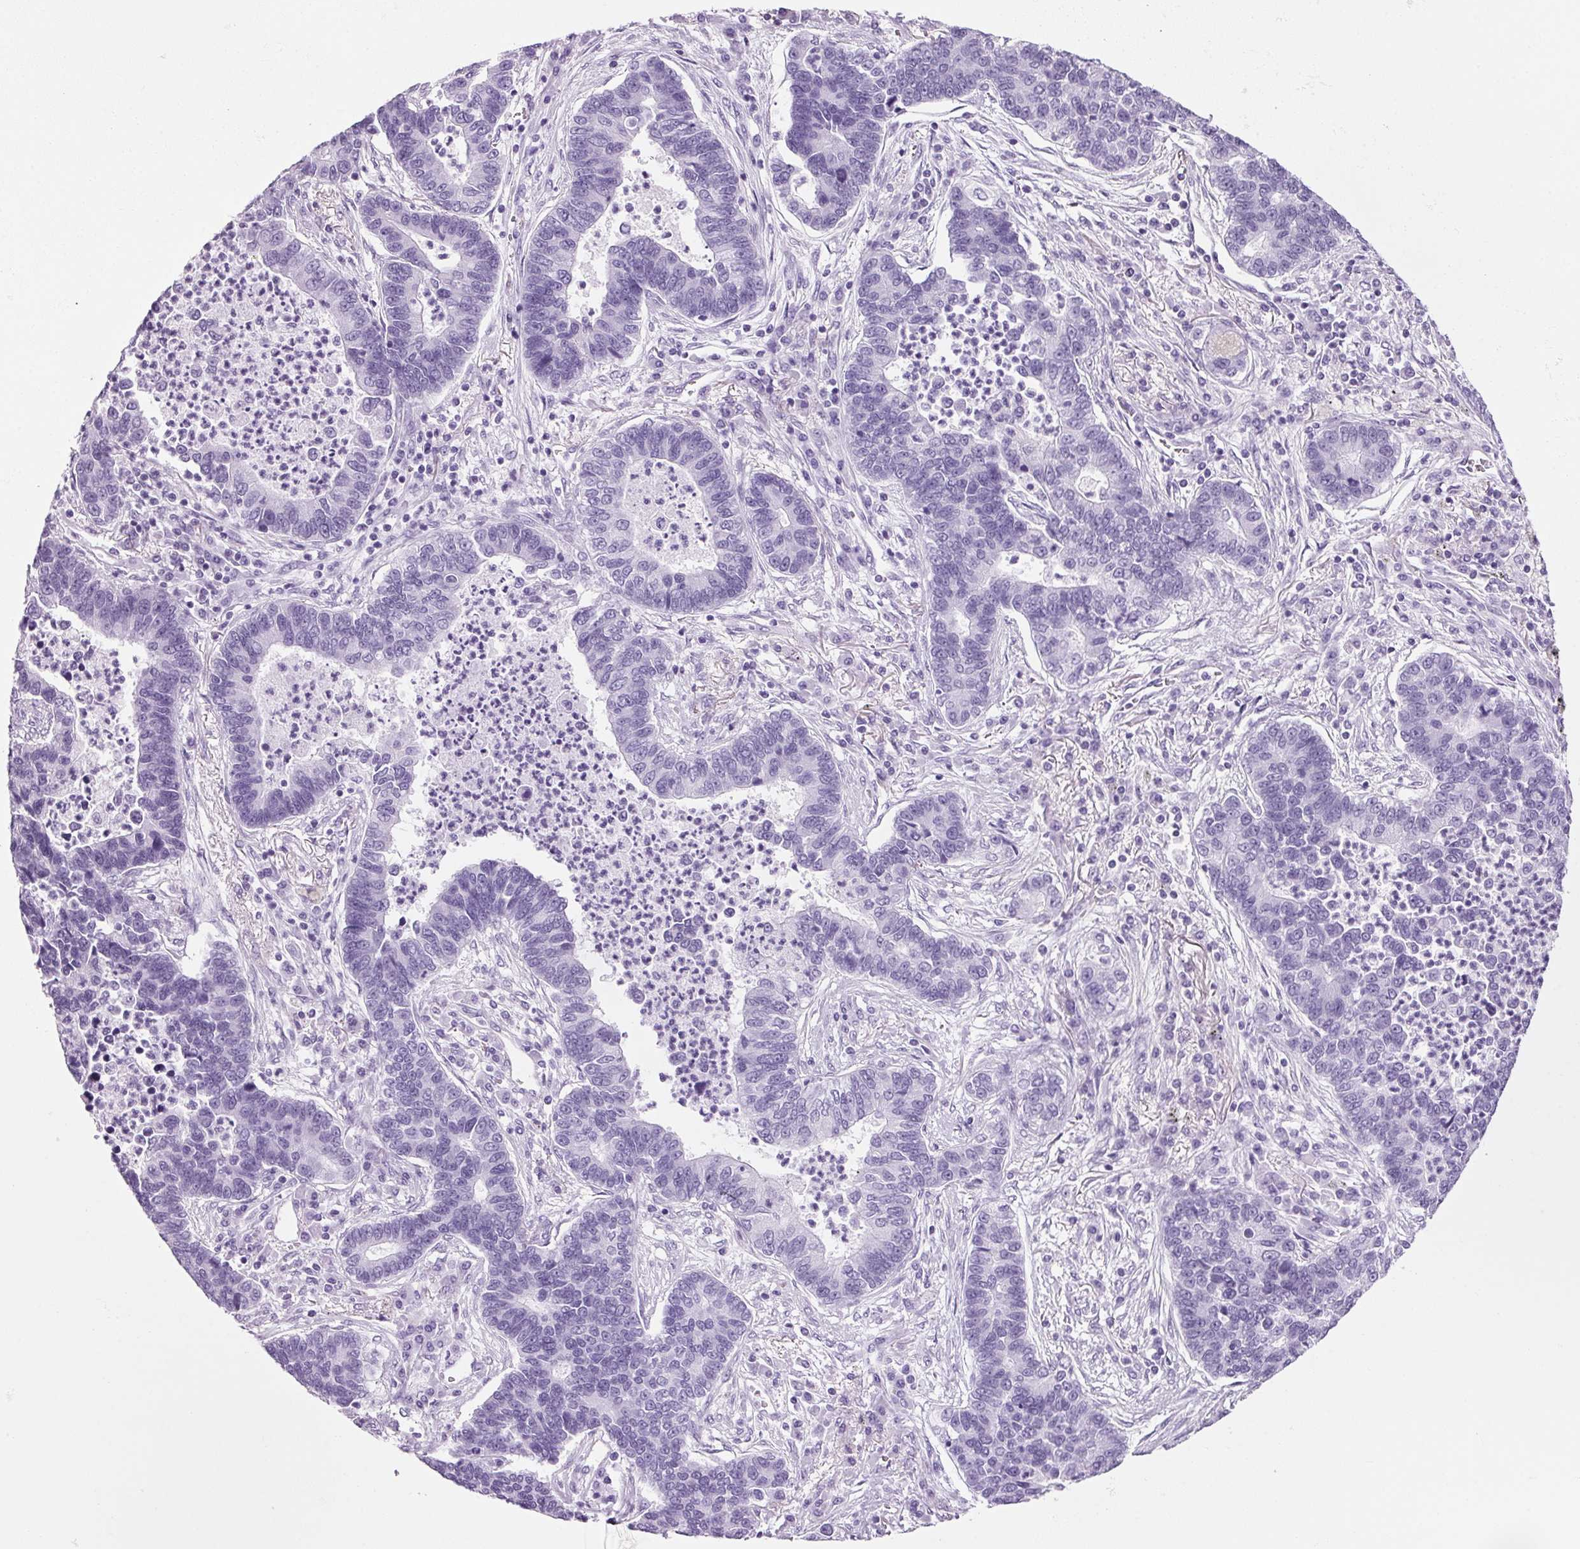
{"staining": {"intensity": "negative", "quantity": "none", "location": "none"}, "tissue": "lung cancer", "cell_type": "Tumor cells", "image_type": "cancer", "snomed": [{"axis": "morphology", "description": "Adenocarcinoma, NOS"}, {"axis": "topography", "description": "Lung"}], "caption": "The micrograph reveals no staining of tumor cells in lung cancer. (DAB (3,3'-diaminobenzidine) immunohistochemistry (IHC) visualized using brightfield microscopy, high magnification).", "gene": "PPP1R1A", "patient": {"sex": "female", "age": 57}}